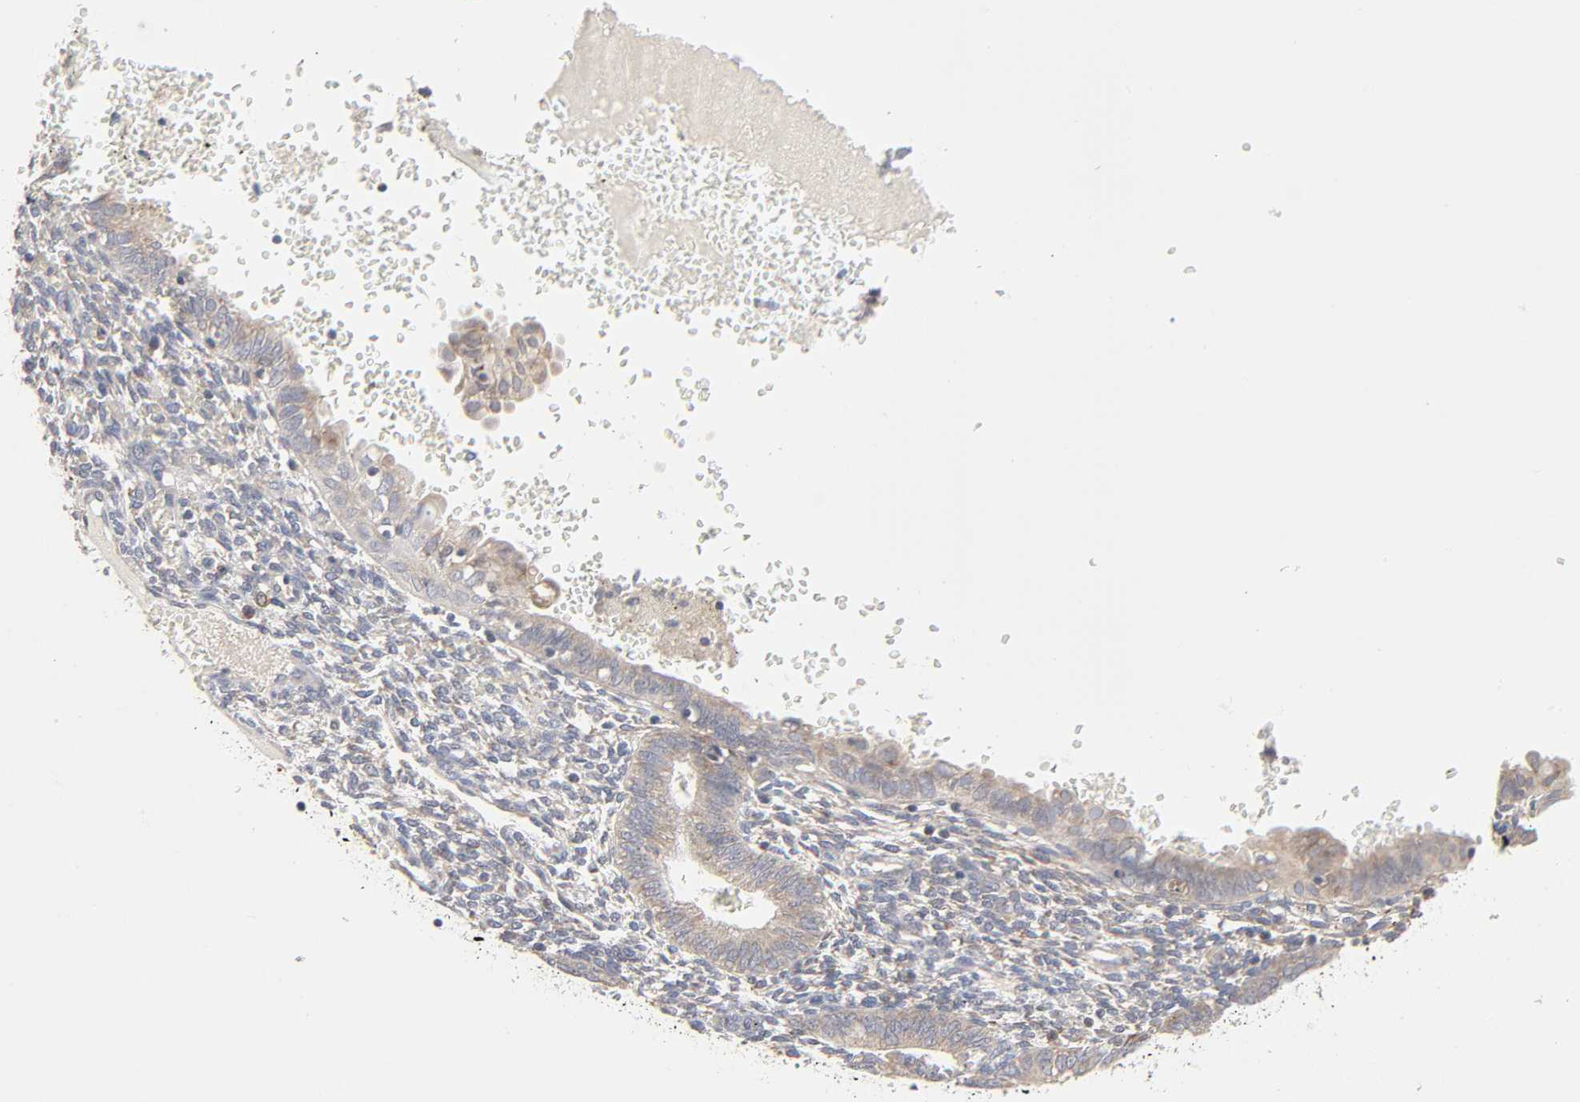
{"staining": {"intensity": "weak", "quantity": "25%-75%", "location": "cytoplasmic/membranous"}, "tissue": "endometrium", "cell_type": "Cells in endometrial stroma", "image_type": "normal", "snomed": [{"axis": "morphology", "description": "Normal tissue, NOS"}, {"axis": "topography", "description": "Endometrium"}], "caption": "Immunohistochemical staining of benign human endometrium reveals low levels of weak cytoplasmic/membranous positivity in approximately 25%-75% of cells in endometrial stroma. (DAB (3,3'-diaminobenzidine) = brown stain, brightfield microscopy at high magnification).", "gene": "IL4R", "patient": {"sex": "female", "age": 61}}